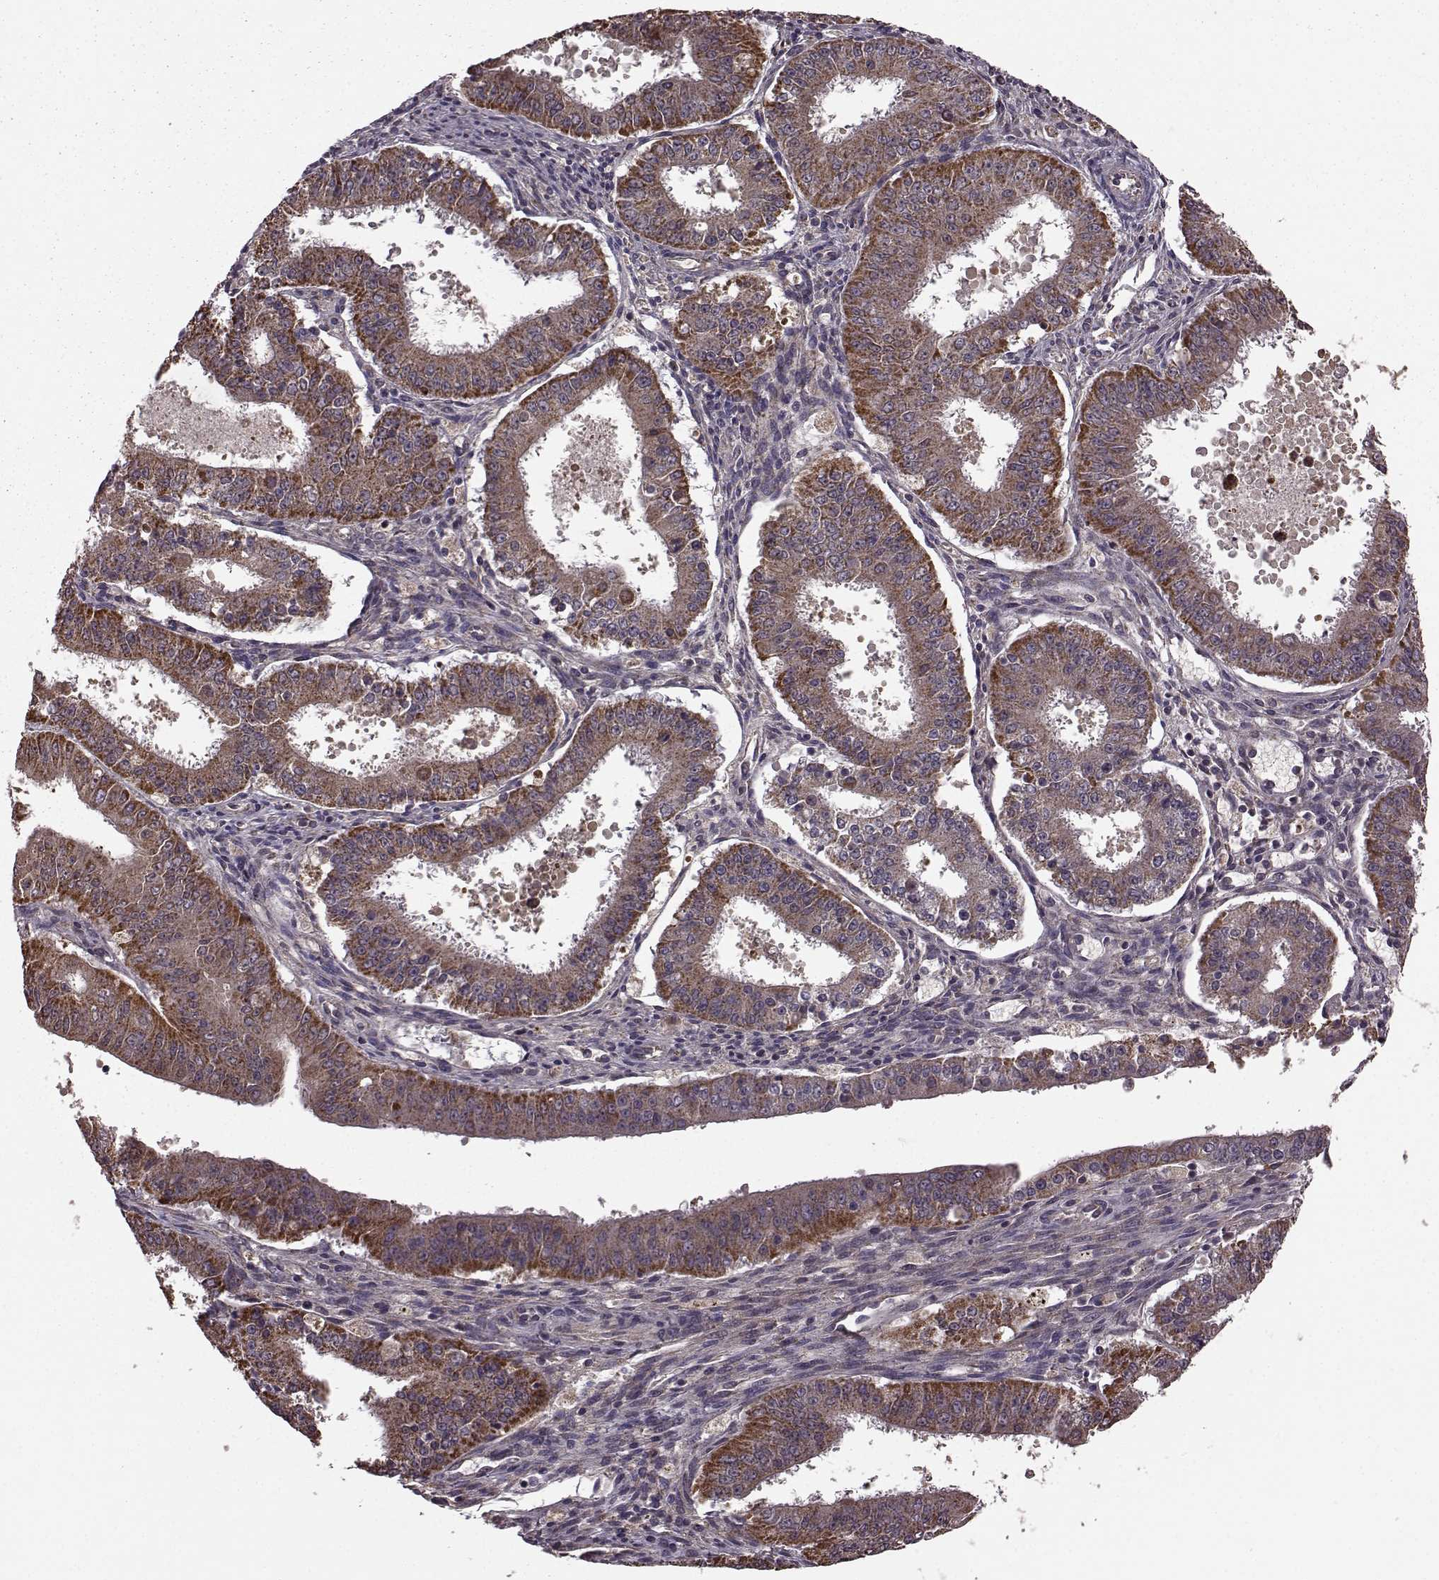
{"staining": {"intensity": "strong", "quantity": ">75%", "location": "cytoplasmic/membranous"}, "tissue": "ovarian cancer", "cell_type": "Tumor cells", "image_type": "cancer", "snomed": [{"axis": "morphology", "description": "Carcinoma, endometroid"}, {"axis": "topography", "description": "Ovary"}], "caption": "Ovarian endometroid carcinoma tissue reveals strong cytoplasmic/membranous expression in approximately >75% of tumor cells The staining was performed using DAB, with brown indicating positive protein expression. Nuclei are stained blue with hematoxylin.", "gene": "PUDP", "patient": {"sex": "female", "age": 42}}